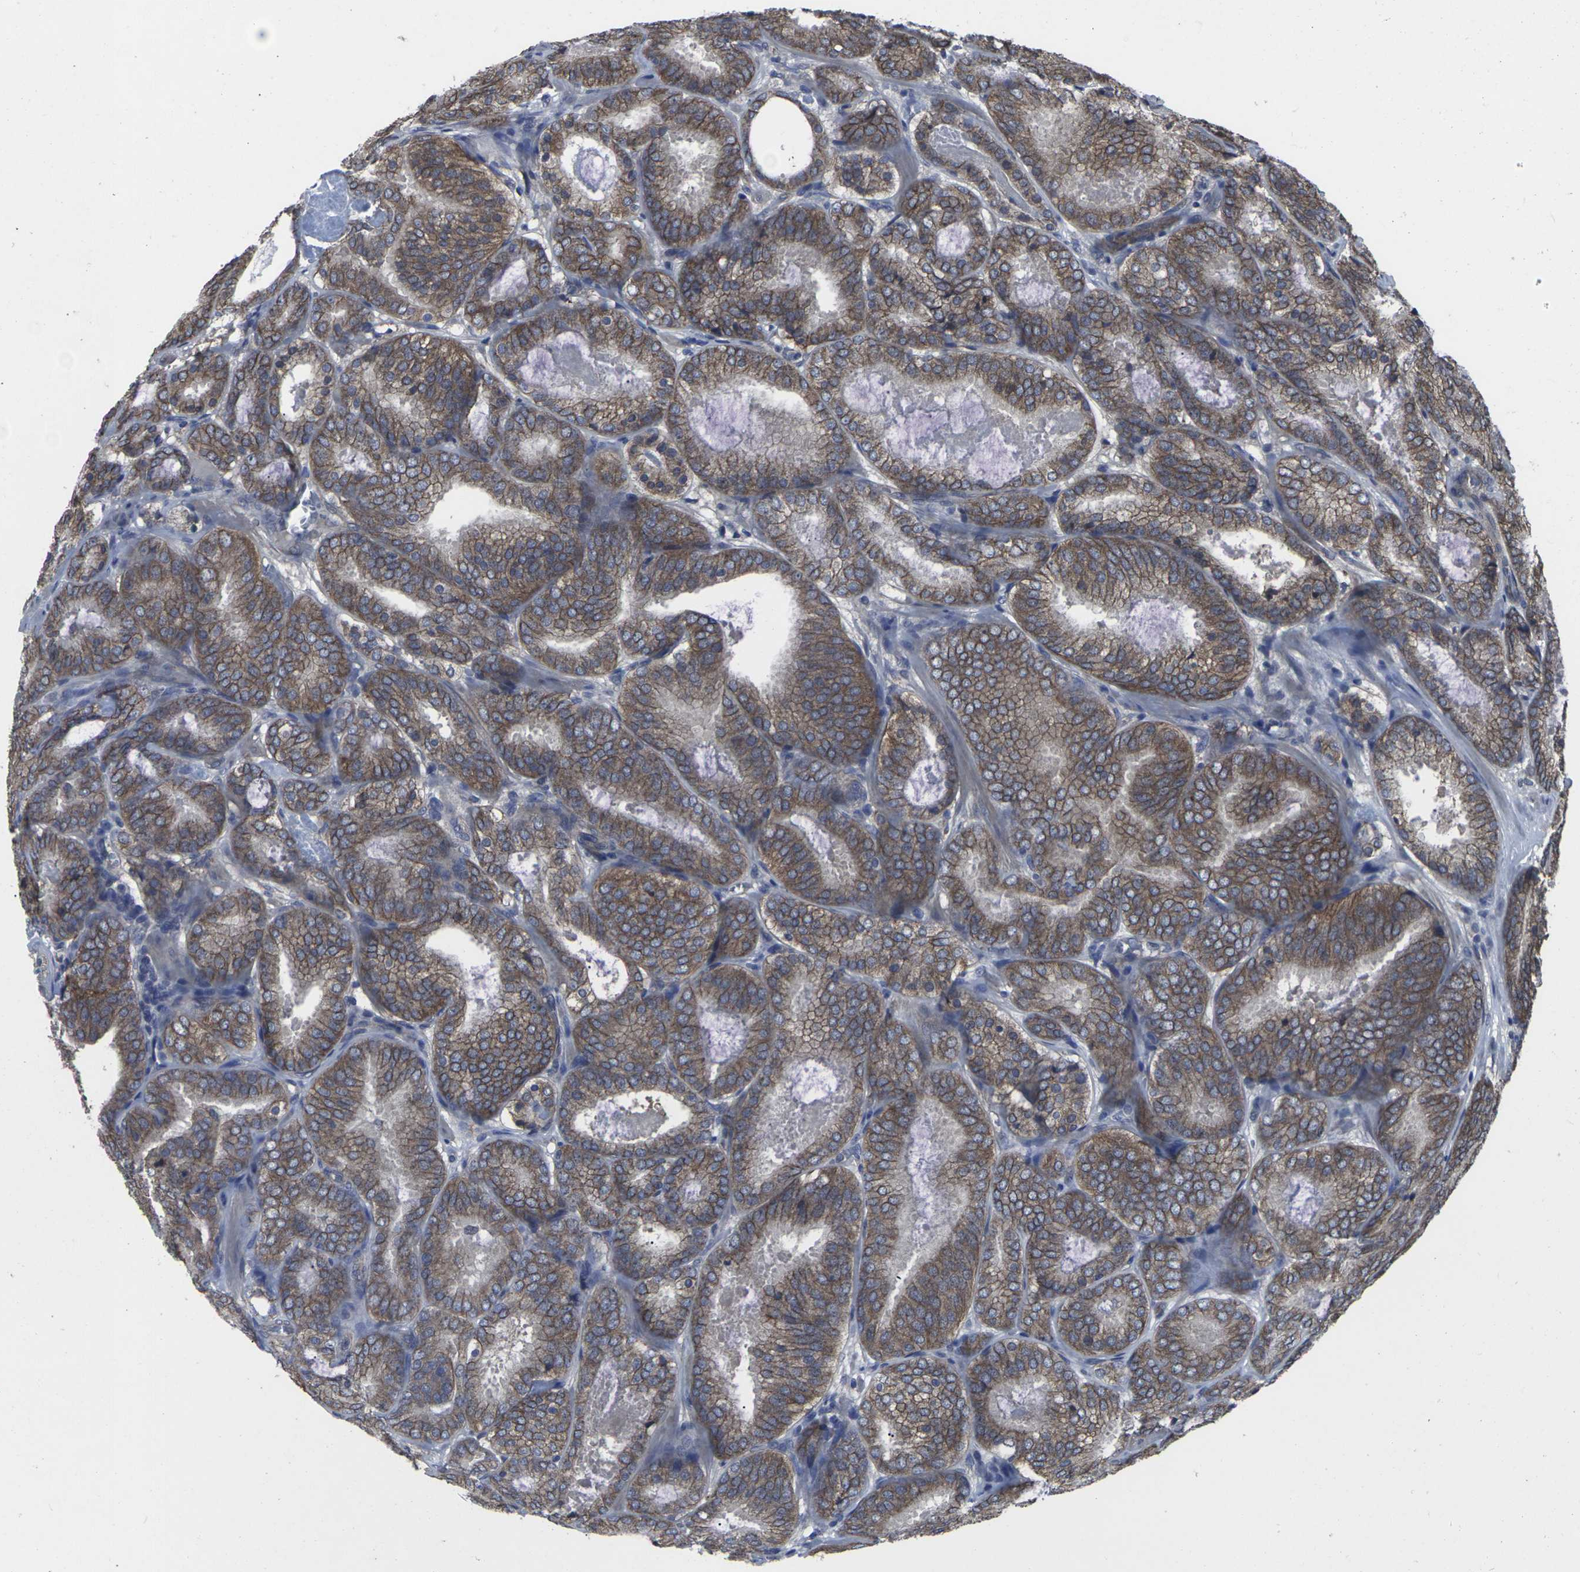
{"staining": {"intensity": "moderate", "quantity": ">75%", "location": "cytoplasmic/membranous"}, "tissue": "prostate cancer", "cell_type": "Tumor cells", "image_type": "cancer", "snomed": [{"axis": "morphology", "description": "Adenocarcinoma, Low grade"}, {"axis": "topography", "description": "Prostate"}], "caption": "DAB immunohistochemical staining of human prostate cancer (low-grade adenocarcinoma) demonstrates moderate cytoplasmic/membranous protein expression in about >75% of tumor cells.", "gene": "MAPKAPK2", "patient": {"sex": "male", "age": 69}}